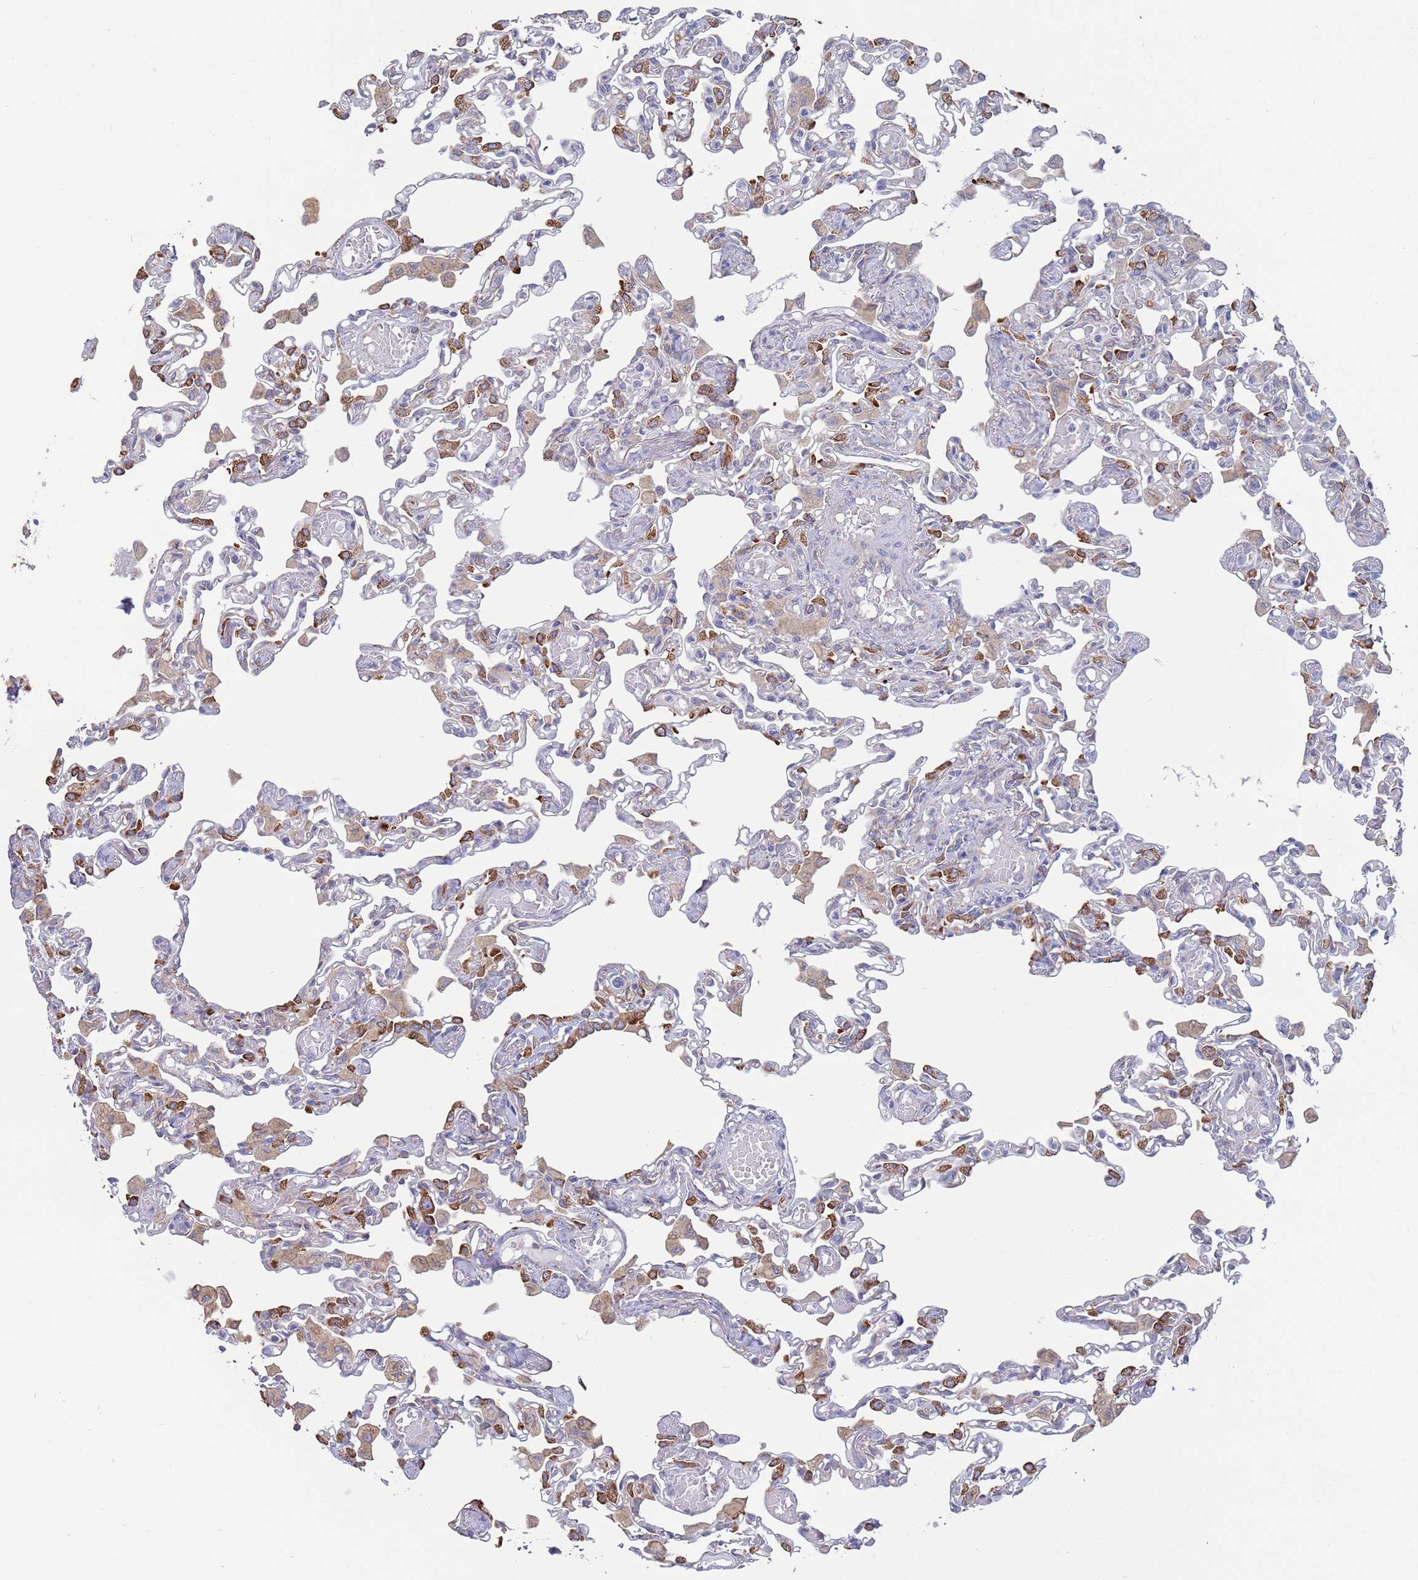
{"staining": {"intensity": "strong", "quantity": "25%-75%", "location": "cytoplasmic/membranous"}, "tissue": "lung", "cell_type": "Alveolar cells", "image_type": "normal", "snomed": [{"axis": "morphology", "description": "Normal tissue, NOS"}, {"axis": "topography", "description": "Bronchus"}, {"axis": "topography", "description": "Lung"}], "caption": "Lung was stained to show a protein in brown. There is high levels of strong cytoplasmic/membranous positivity in approximately 25%-75% of alveolar cells. Immunohistochemistry stains the protein of interest in brown and the nuclei are stained blue.", "gene": "ENSG00000286098", "patient": {"sex": "female", "age": 49}}